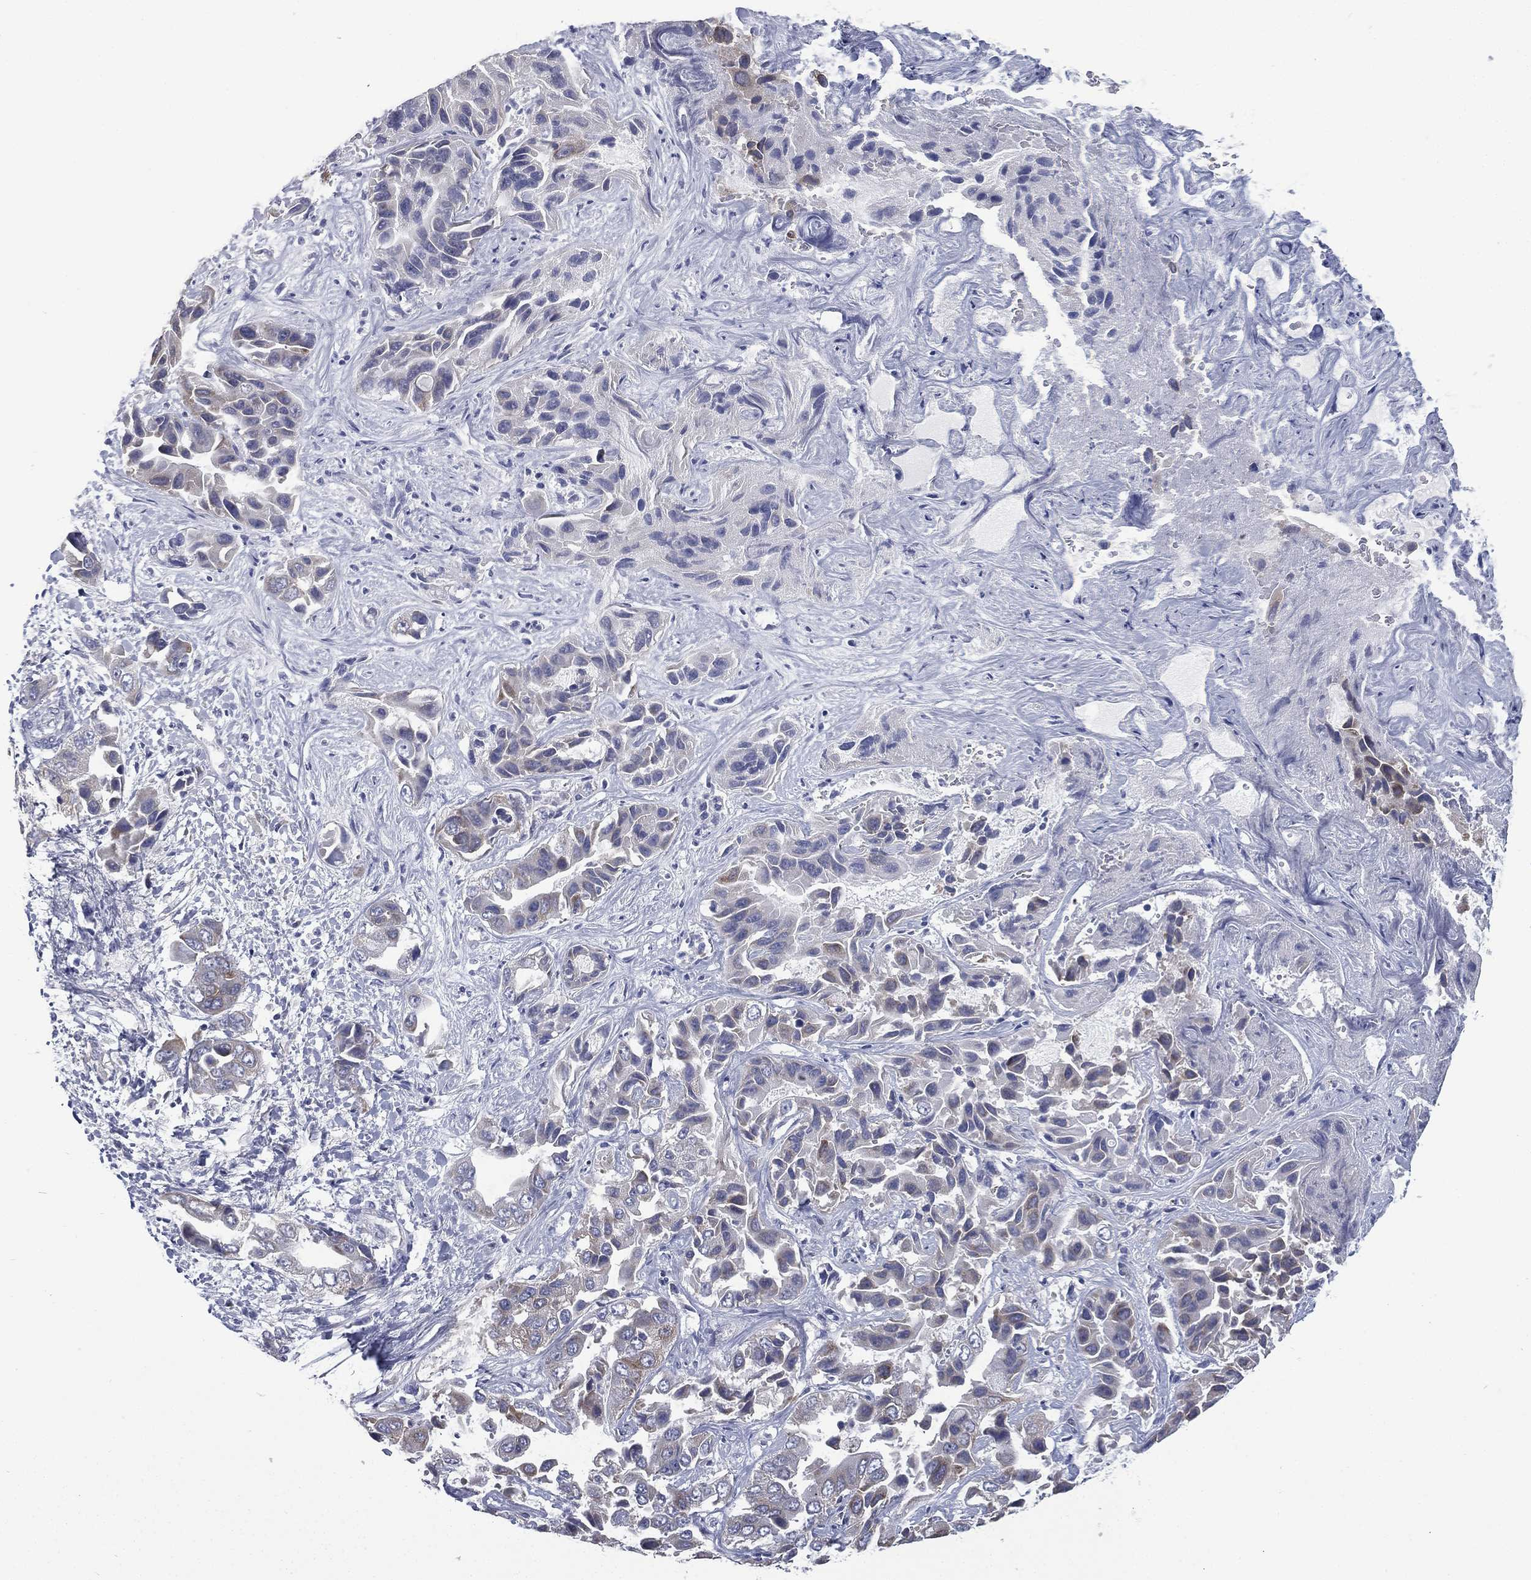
{"staining": {"intensity": "weak", "quantity": "<25%", "location": "cytoplasmic/membranous"}, "tissue": "liver cancer", "cell_type": "Tumor cells", "image_type": "cancer", "snomed": [{"axis": "morphology", "description": "Cholangiocarcinoma"}, {"axis": "topography", "description": "Liver"}], "caption": "This is an IHC micrograph of human liver cholangiocarcinoma. There is no positivity in tumor cells.", "gene": "FARSA", "patient": {"sex": "female", "age": 52}}